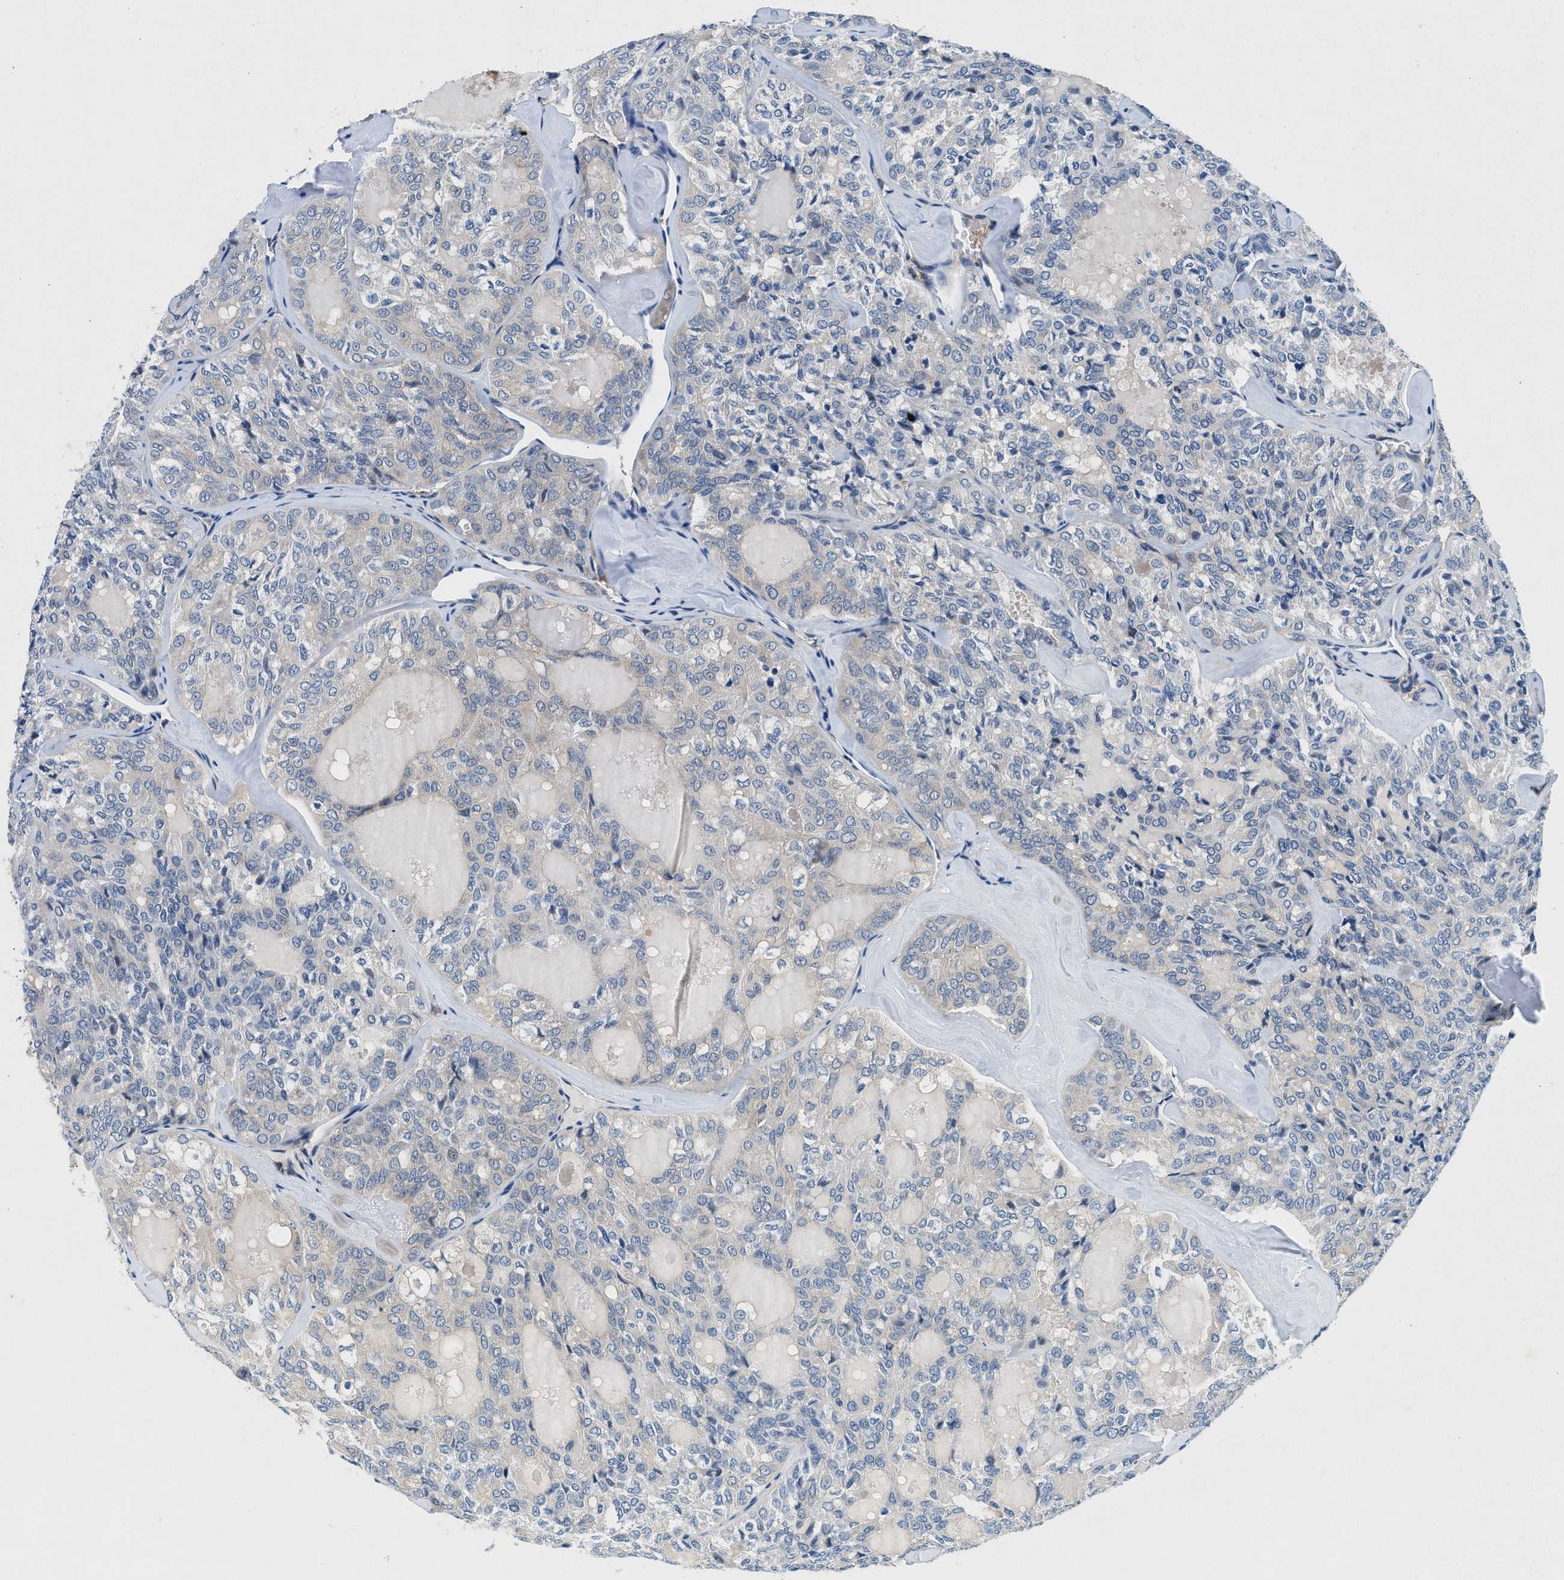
{"staining": {"intensity": "negative", "quantity": "none", "location": "none"}, "tissue": "thyroid cancer", "cell_type": "Tumor cells", "image_type": "cancer", "snomed": [{"axis": "morphology", "description": "Follicular adenoma carcinoma, NOS"}, {"axis": "topography", "description": "Thyroid gland"}], "caption": "DAB immunohistochemical staining of follicular adenoma carcinoma (thyroid) shows no significant positivity in tumor cells.", "gene": "COPS2", "patient": {"sex": "male", "age": 75}}